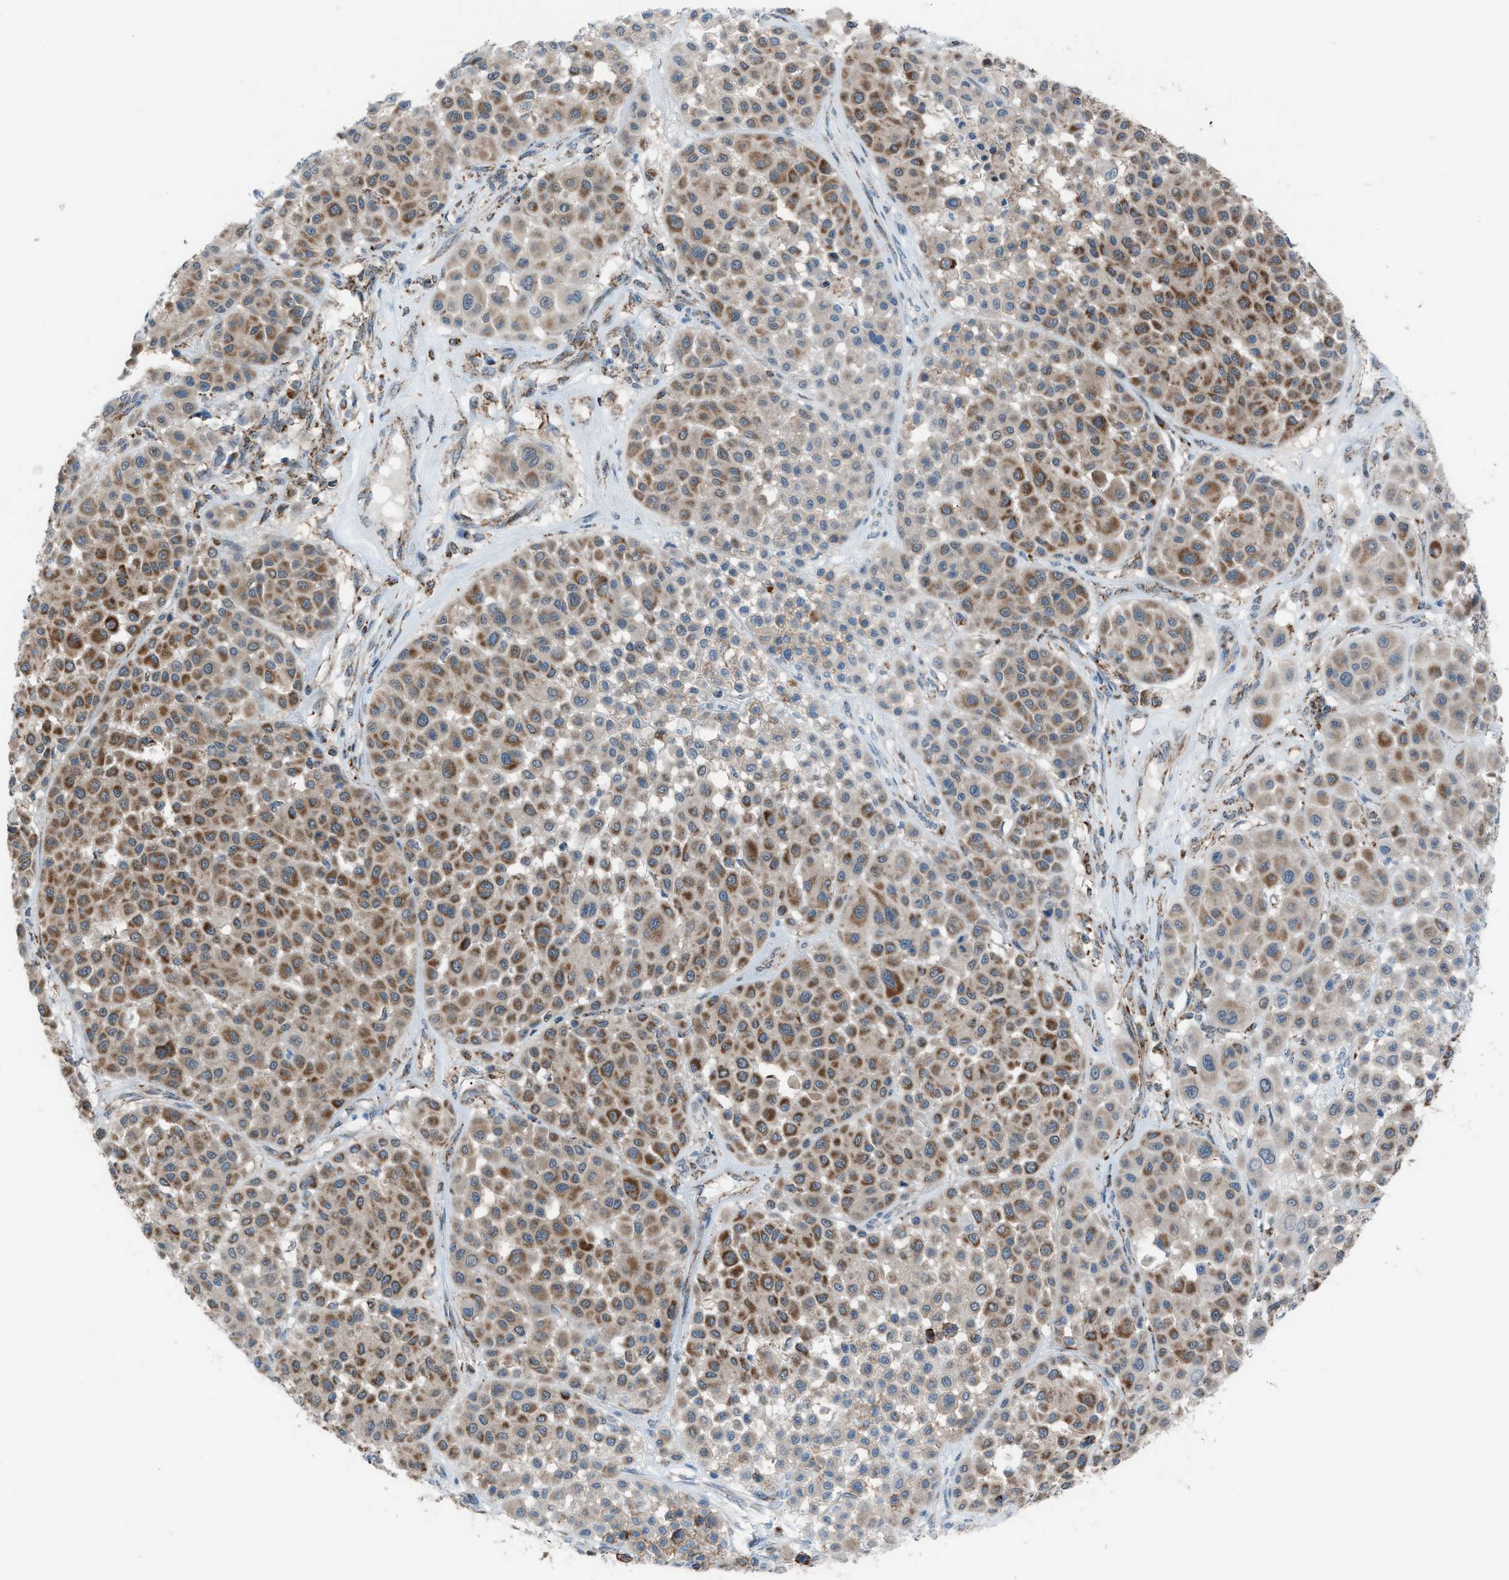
{"staining": {"intensity": "moderate", "quantity": ">75%", "location": "cytoplasmic/membranous"}, "tissue": "melanoma", "cell_type": "Tumor cells", "image_type": "cancer", "snomed": [{"axis": "morphology", "description": "Malignant melanoma, Metastatic site"}, {"axis": "topography", "description": "Soft tissue"}], "caption": "Malignant melanoma (metastatic site) tissue exhibits moderate cytoplasmic/membranous staining in about >75% of tumor cells, visualized by immunohistochemistry.", "gene": "SRM", "patient": {"sex": "male", "age": 41}}